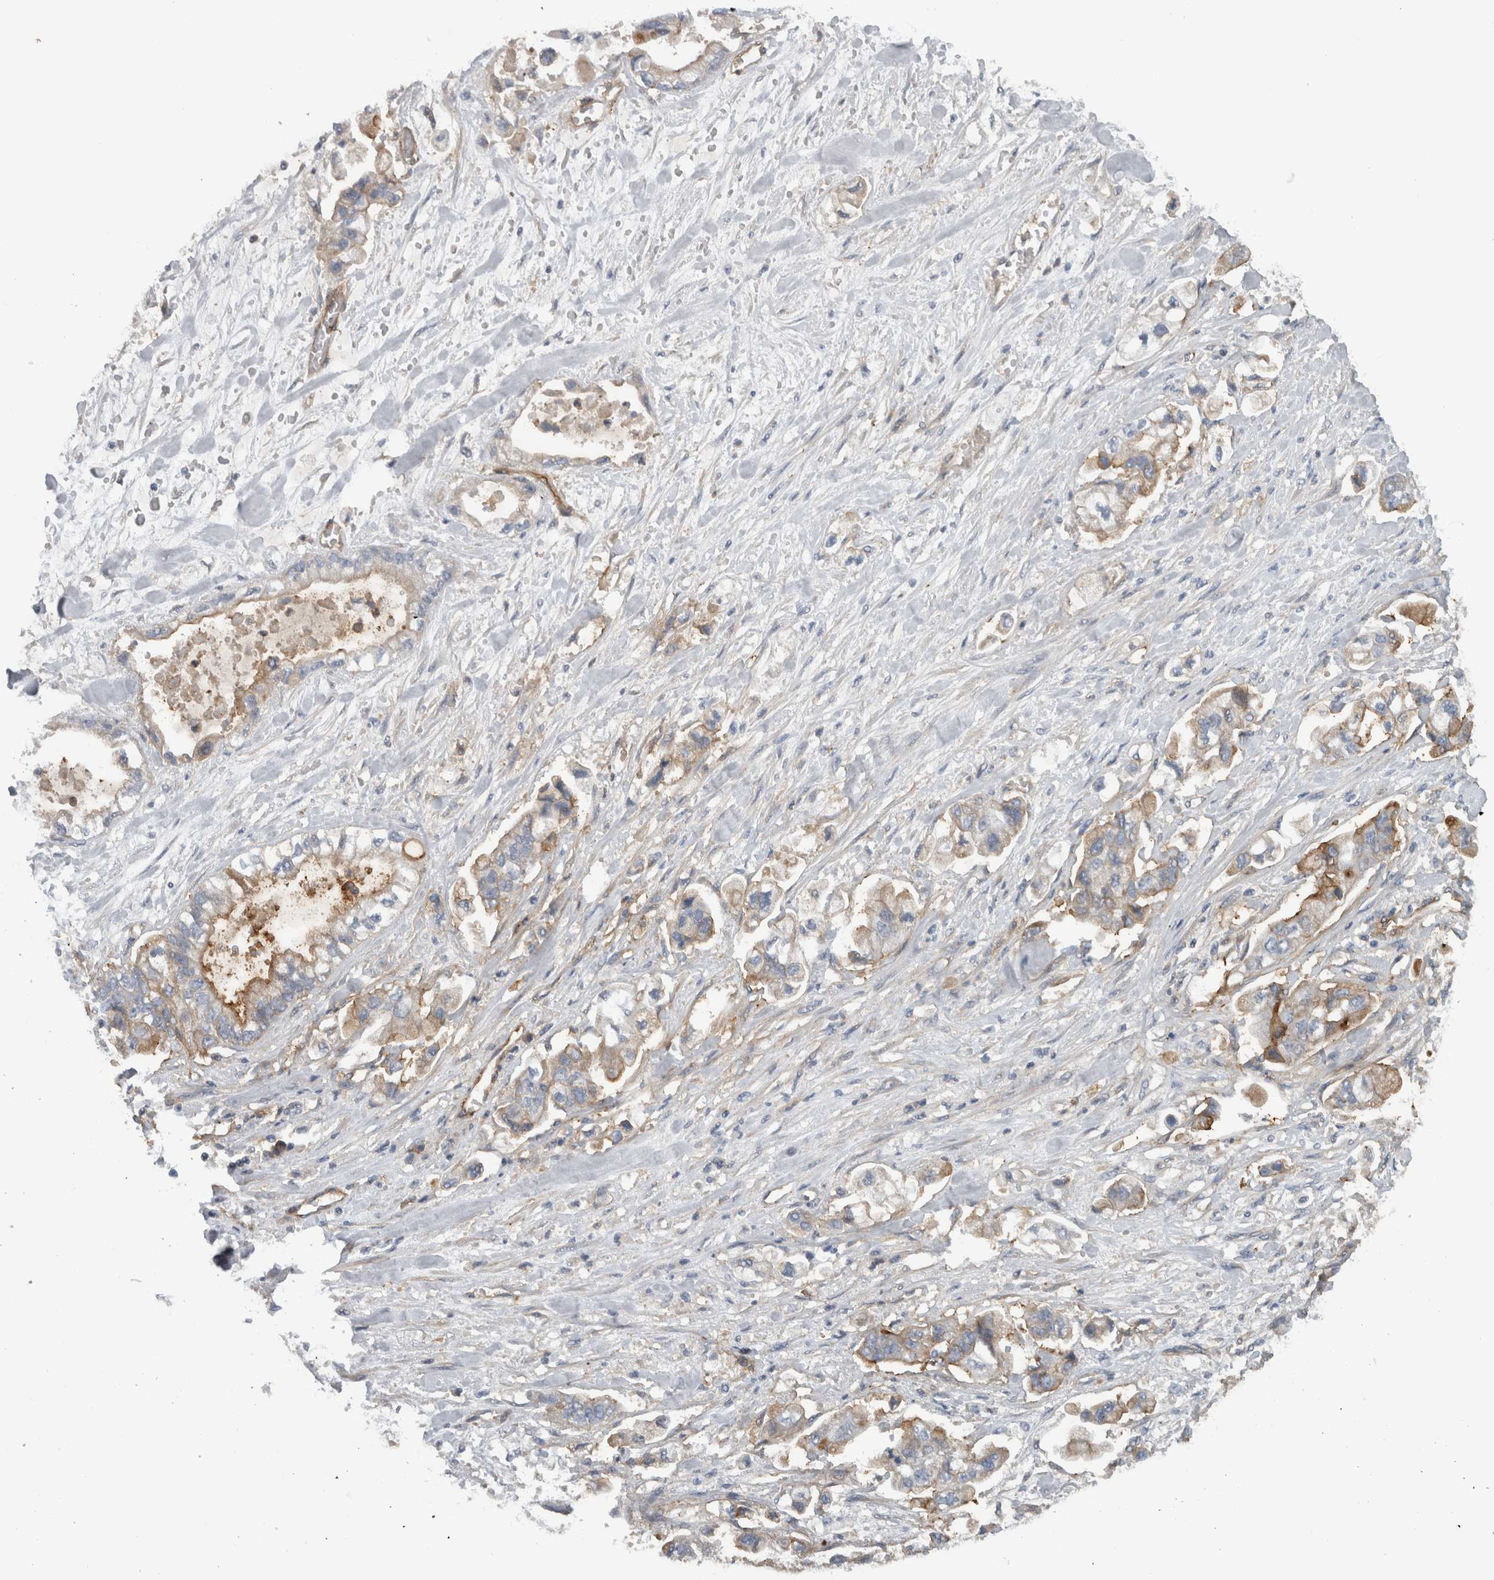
{"staining": {"intensity": "weak", "quantity": "25%-75%", "location": "cytoplasmic/membranous"}, "tissue": "stomach cancer", "cell_type": "Tumor cells", "image_type": "cancer", "snomed": [{"axis": "morphology", "description": "Normal tissue, NOS"}, {"axis": "morphology", "description": "Adenocarcinoma, NOS"}, {"axis": "topography", "description": "Stomach"}], "caption": "This is a micrograph of immunohistochemistry (IHC) staining of adenocarcinoma (stomach), which shows weak staining in the cytoplasmic/membranous of tumor cells.", "gene": "CD59", "patient": {"sex": "male", "age": 62}}